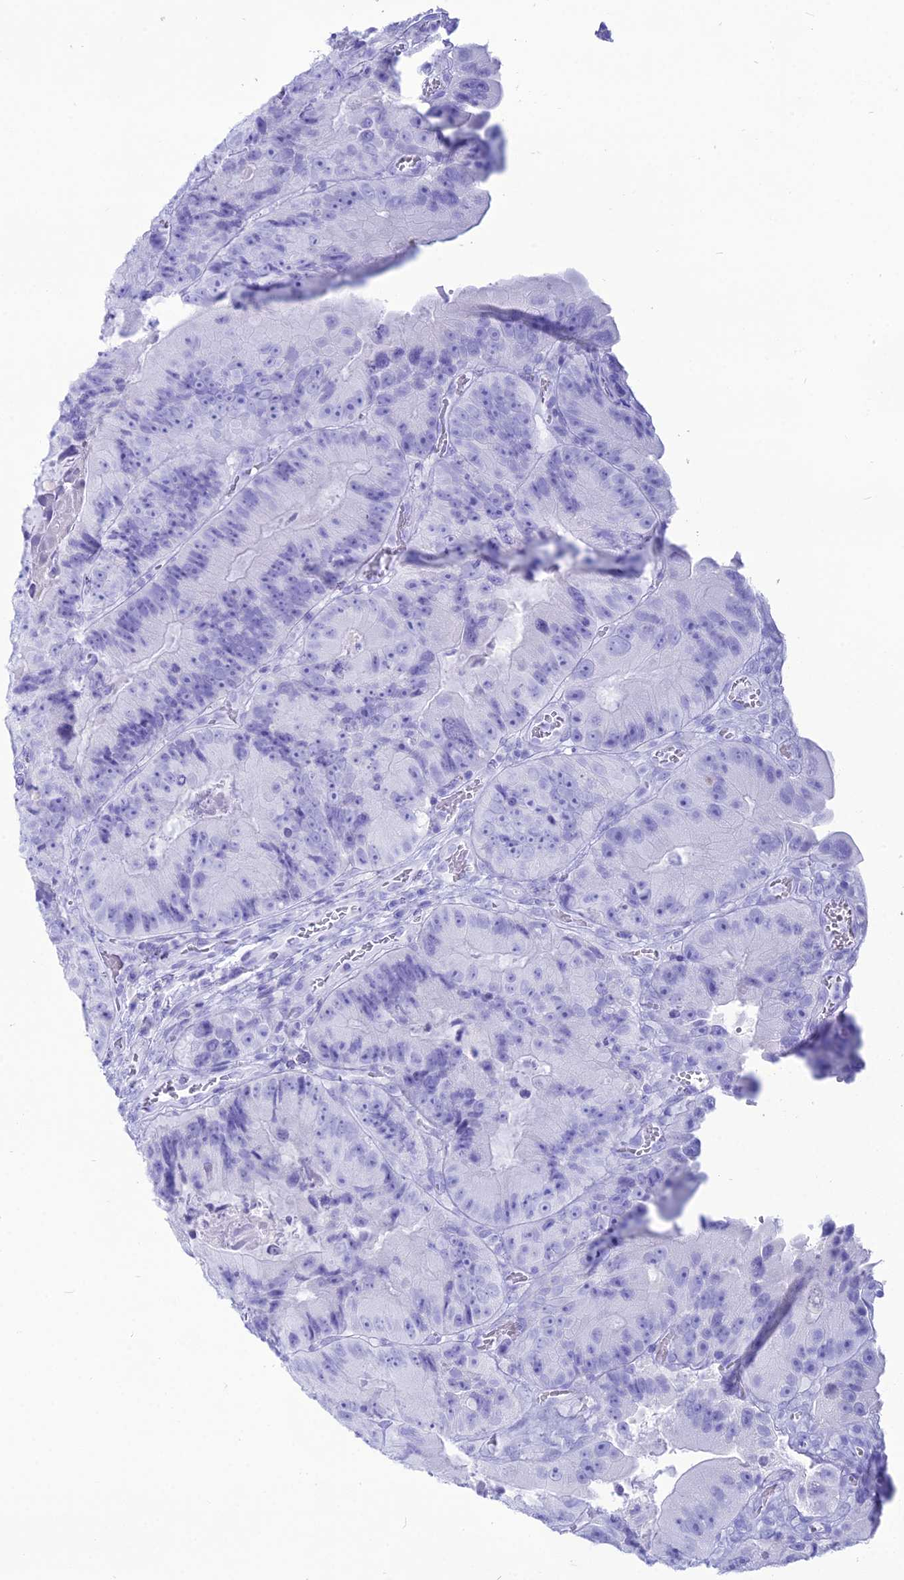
{"staining": {"intensity": "negative", "quantity": "none", "location": "none"}, "tissue": "colorectal cancer", "cell_type": "Tumor cells", "image_type": "cancer", "snomed": [{"axis": "morphology", "description": "Adenocarcinoma, NOS"}, {"axis": "topography", "description": "Colon"}], "caption": "The immunohistochemistry image has no significant positivity in tumor cells of colorectal cancer tissue.", "gene": "PNMA5", "patient": {"sex": "female", "age": 86}}